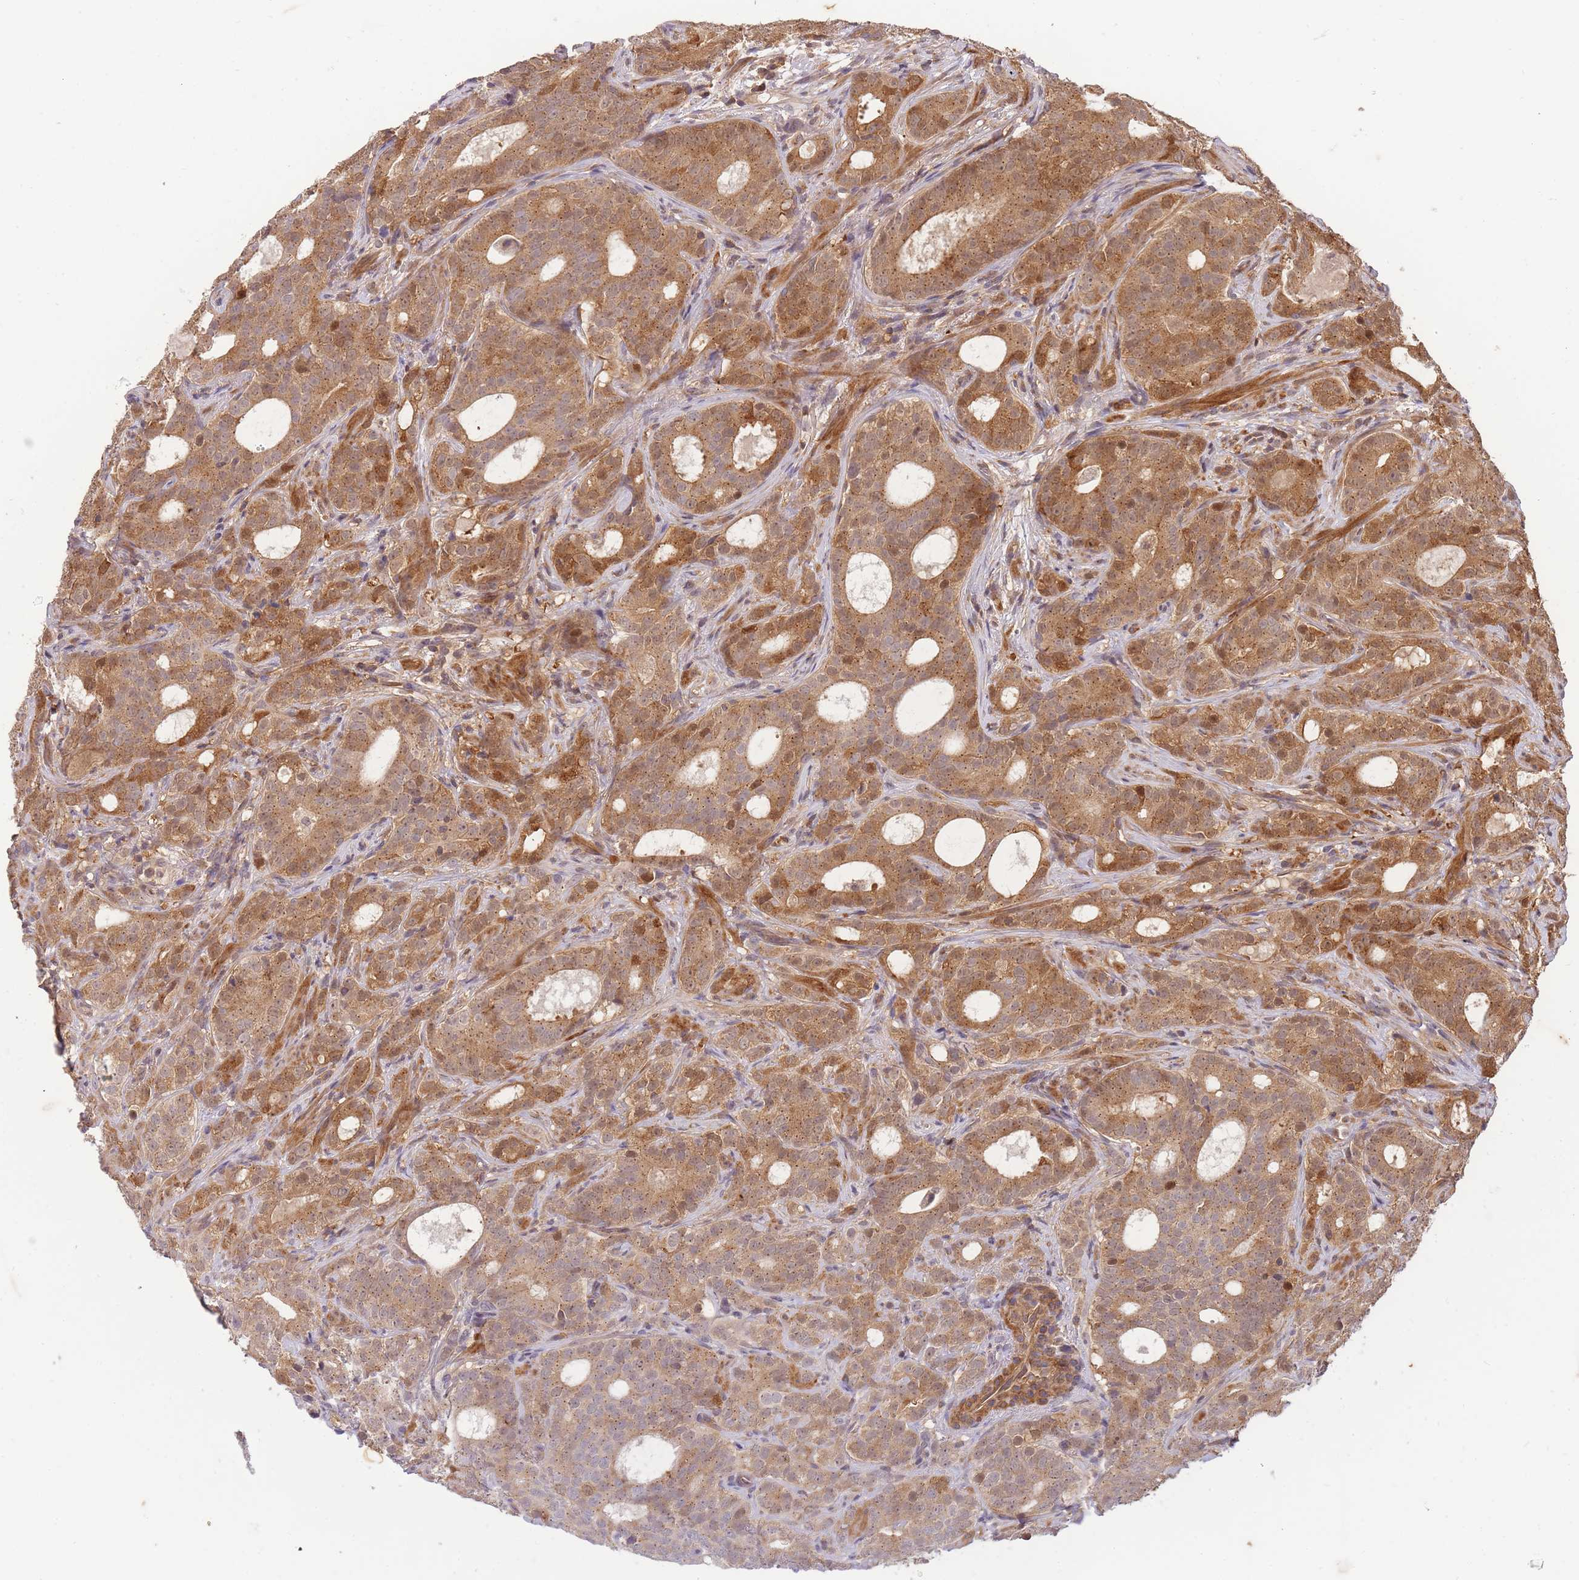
{"staining": {"intensity": "moderate", "quantity": ">75%", "location": "cytoplasmic/membranous"}, "tissue": "prostate cancer", "cell_type": "Tumor cells", "image_type": "cancer", "snomed": [{"axis": "morphology", "description": "Adenocarcinoma, High grade"}, {"axis": "topography", "description": "Prostate"}], "caption": "An immunohistochemistry histopathology image of neoplastic tissue is shown. Protein staining in brown shows moderate cytoplasmic/membranous positivity in high-grade adenocarcinoma (prostate) within tumor cells. Using DAB (brown) and hematoxylin (blue) stains, captured at high magnification using brightfield microscopy.", "gene": "ST8SIA4", "patient": {"sex": "male", "age": 64}}